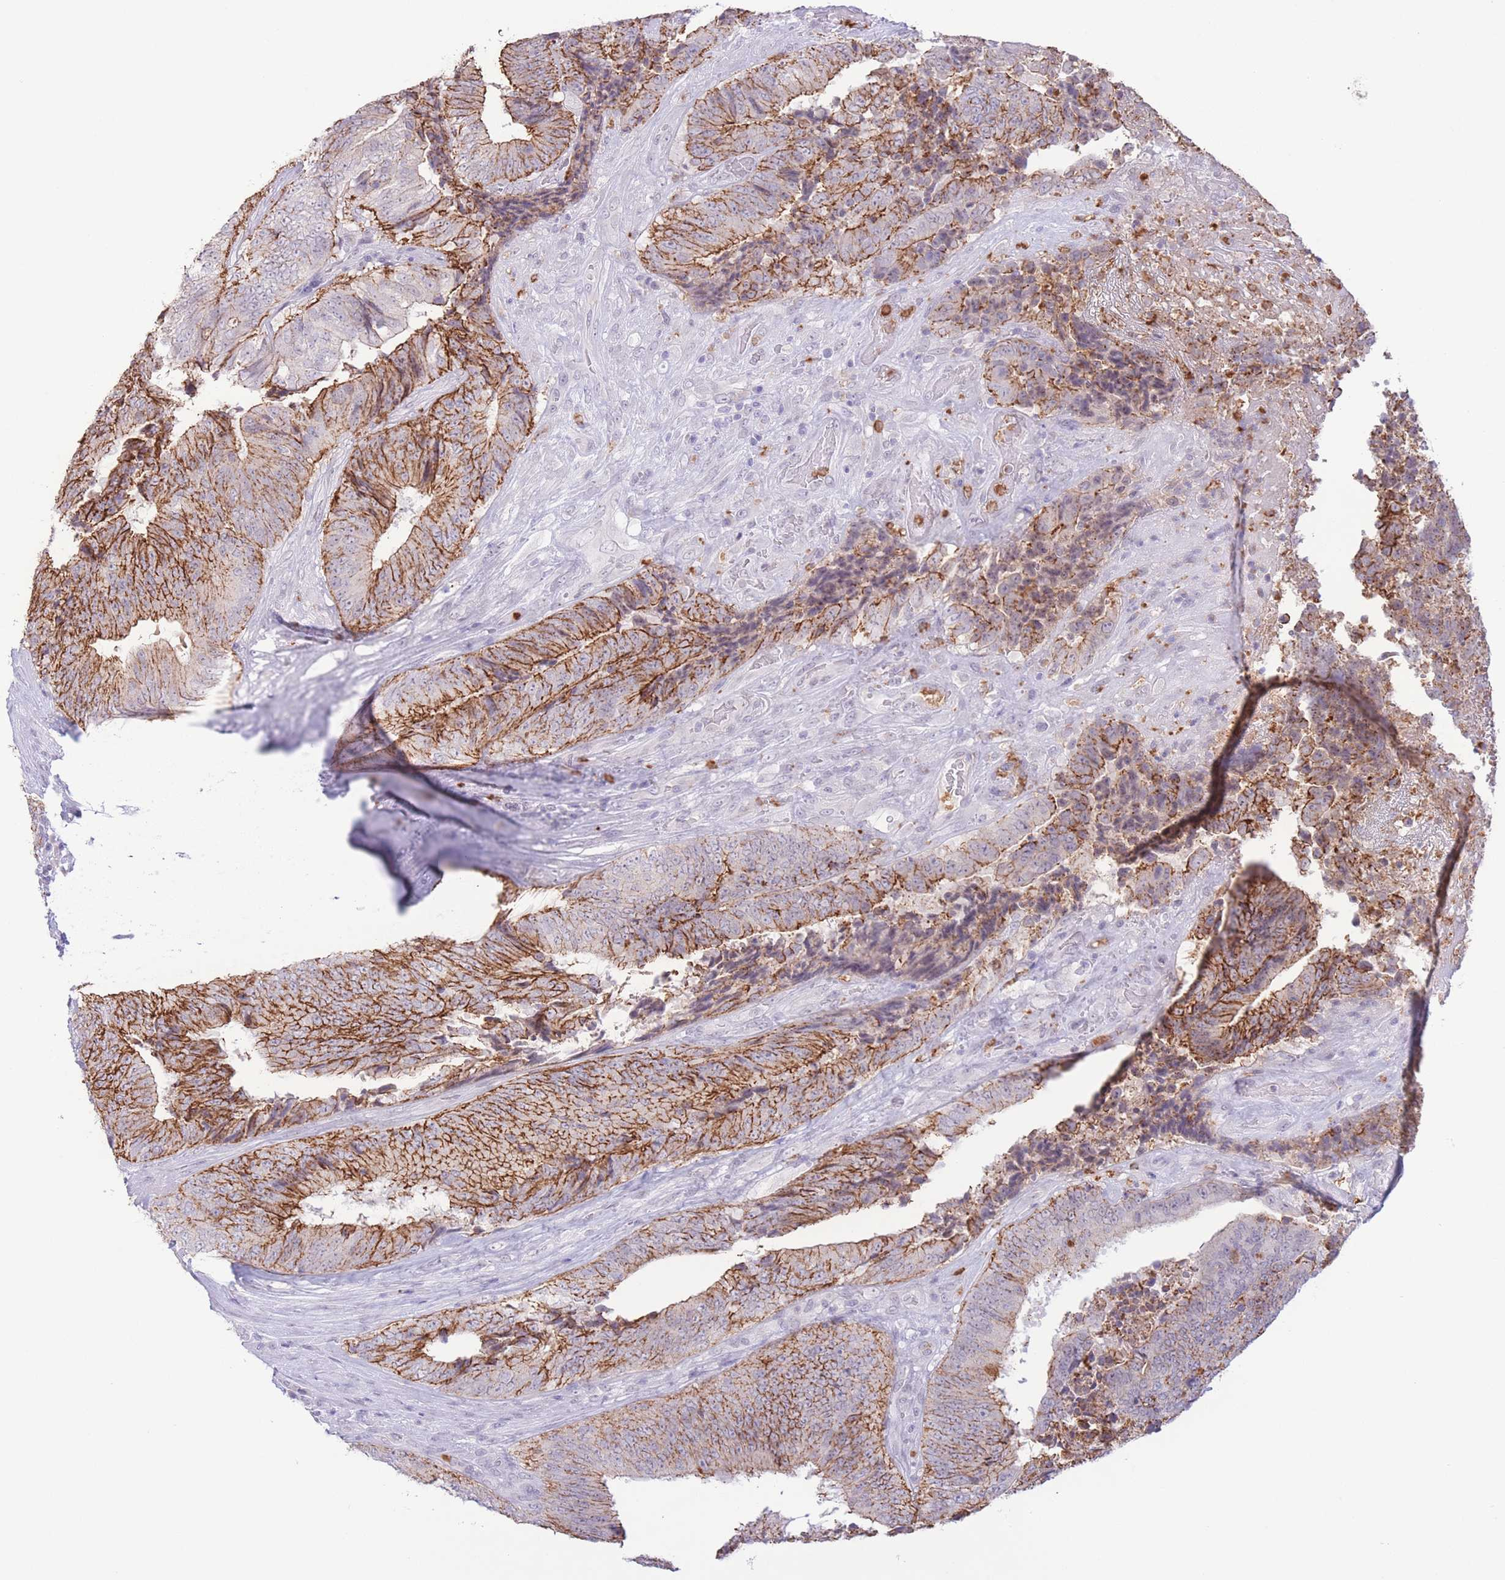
{"staining": {"intensity": "moderate", "quantity": "25%-75%", "location": "cytoplasmic/membranous"}, "tissue": "colorectal cancer", "cell_type": "Tumor cells", "image_type": "cancer", "snomed": [{"axis": "morphology", "description": "Adenocarcinoma, NOS"}, {"axis": "topography", "description": "Rectum"}], "caption": "Tumor cells exhibit medium levels of moderate cytoplasmic/membranous positivity in about 25%-75% of cells in adenocarcinoma (colorectal).", "gene": "LCLAT1", "patient": {"sex": "male", "age": 72}}